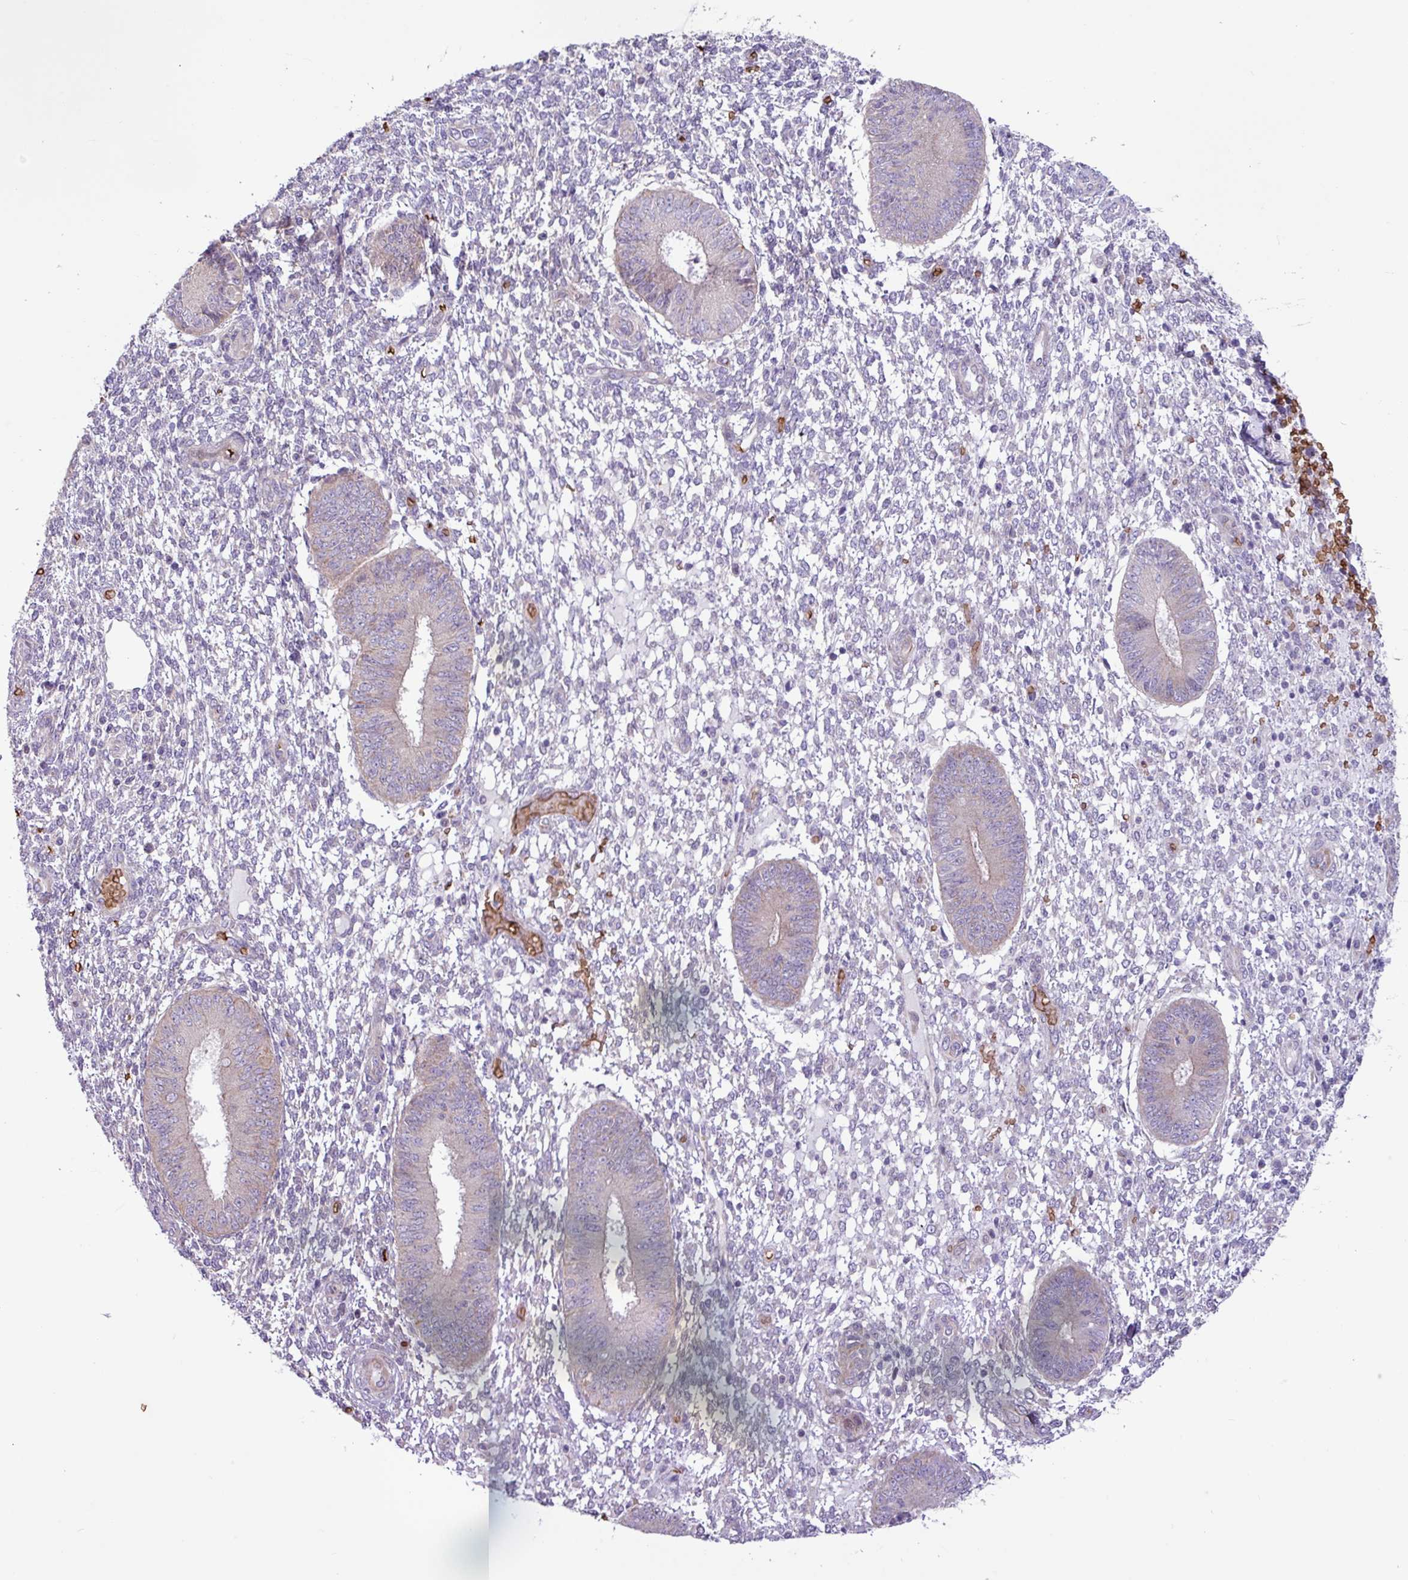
{"staining": {"intensity": "negative", "quantity": "none", "location": "none"}, "tissue": "endometrium", "cell_type": "Cells in endometrial stroma", "image_type": "normal", "snomed": [{"axis": "morphology", "description": "Normal tissue, NOS"}, {"axis": "topography", "description": "Endometrium"}], "caption": "This is an IHC image of normal human endometrium. There is no positivity in cells in endometrial stroma.", "gene": "RAD21L1", "patient": {"sex": "female", "age": 49}}